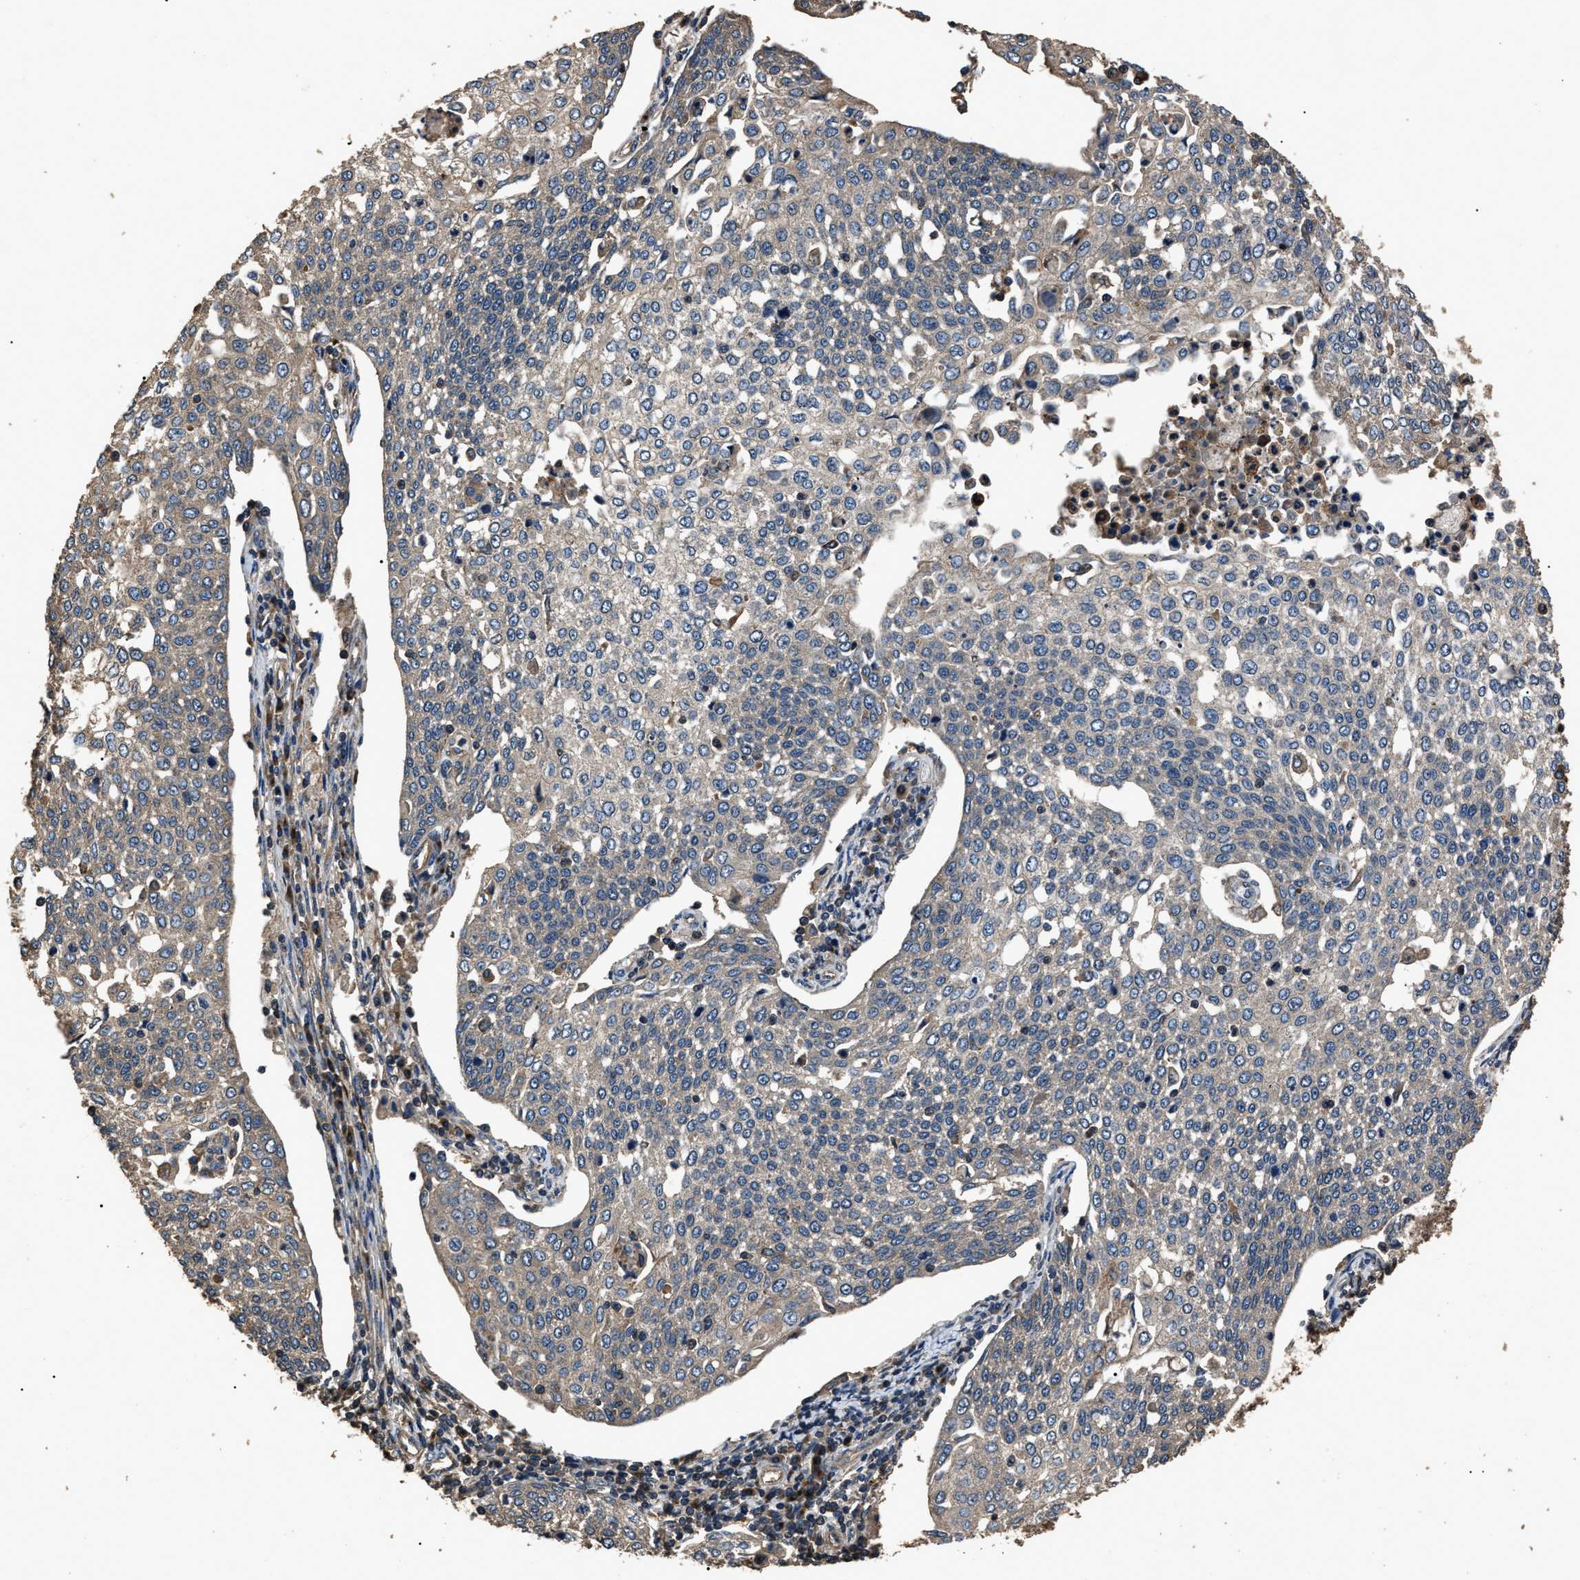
{"staining": {"intensity": "weak", "quantity": "<25%", "location": "cytoplasmic/membranous"}, "tissue": "cervical cancer", "cell_type": "Tumor cells", "image_type": "cancer", "snomed": [{"axis": "morphology", "description": "Squamous cell carcinoma, NOS"}, {"axis": "topography", "description": "Cervix"}], "caption": "DAB immunohistochemical staining of human cervical cancer displays no significant expression in tumor cells. Brightfield microscopy of immunohistochemistry stained with DAB (brown) and hematoxylin (blue), captured at high magnification.", "gene": "RNF216", "patient": {"sex": "female", "age": 34}}